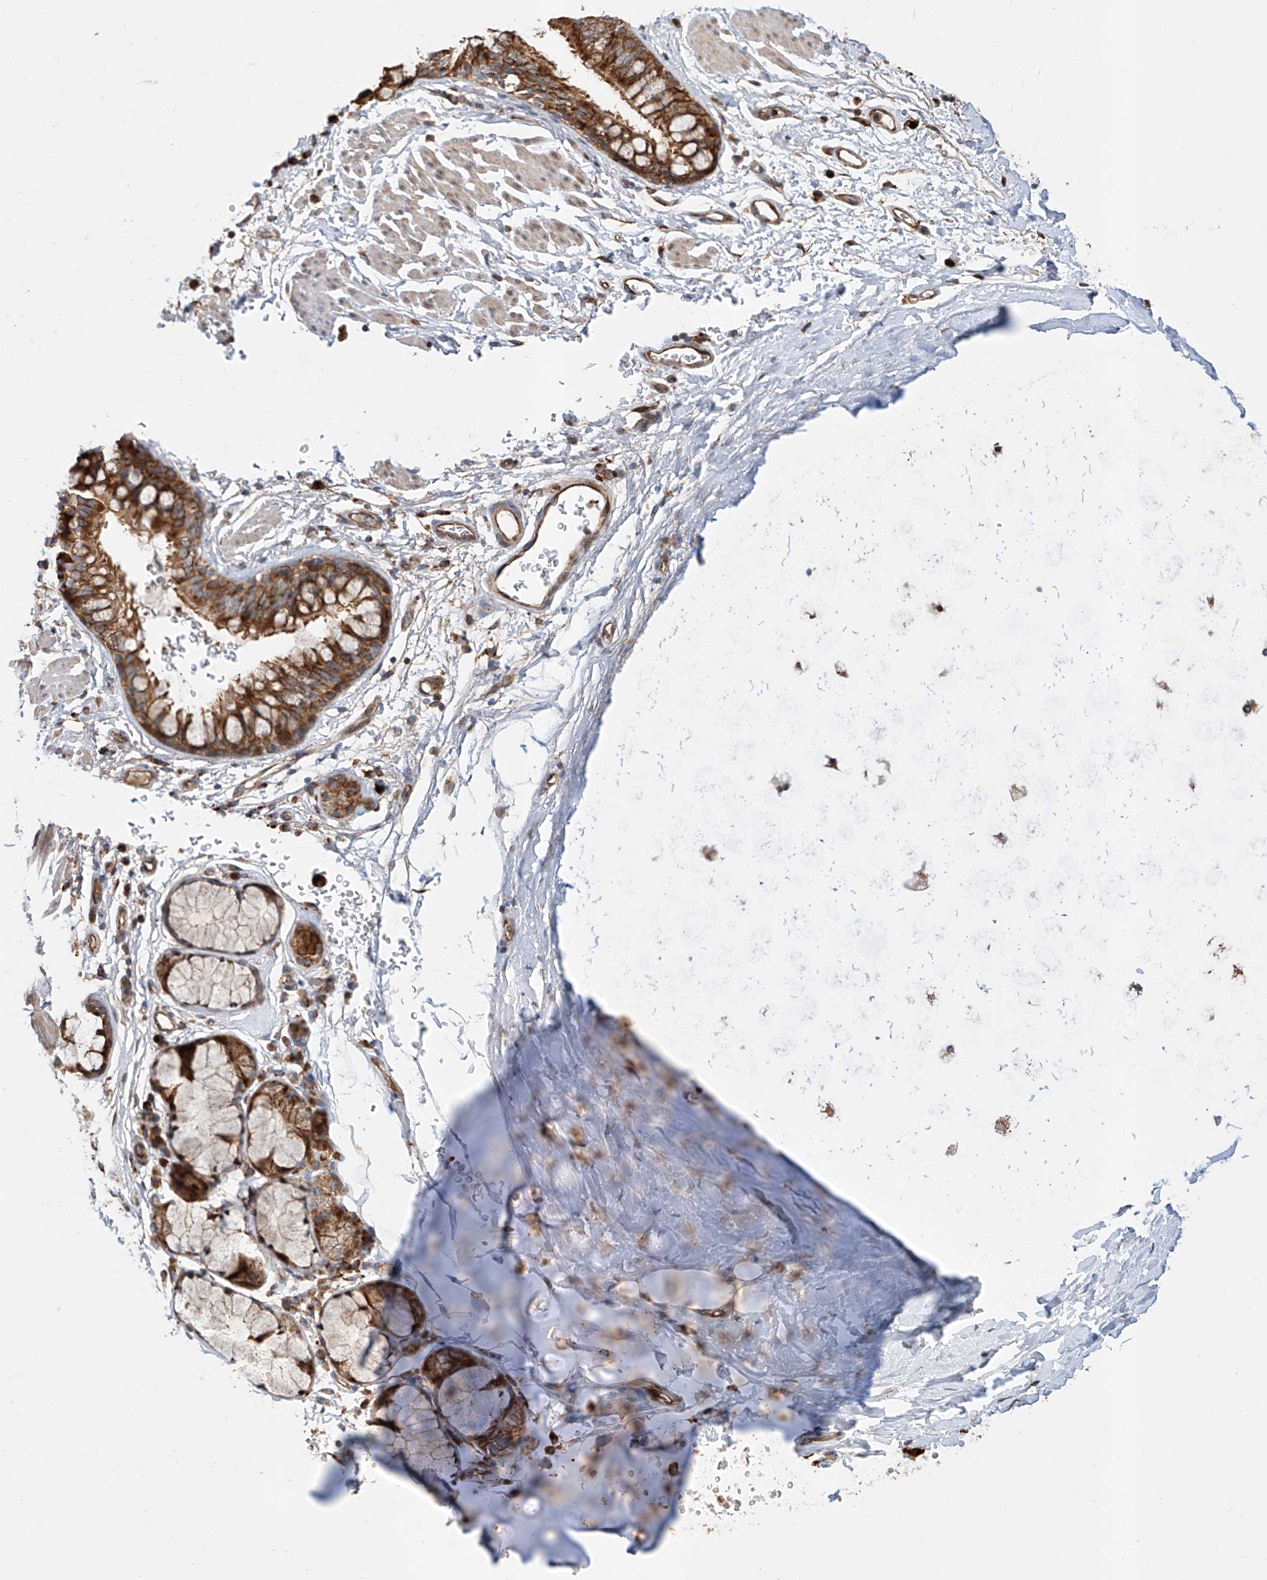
{"staining": {"intensity": "strong", "quantity": ">75%", "location": "cytoplasmic/membranous"}, "tissue": "bronchus", "cell_type": "Respiratory epithelial cells", "image_type": "normal", "snomed": [{"axis": "morphology", "description": "Normal tissue, NOS"}, {"axis": "topography", "description": "Cartilage tissue"}, {"axis": "topography", "description": "Bronchus"}], "caption": "Benign bronchus was stained to show a protein in brown. There is high levels of strong cytoplasmic/membranous staining in approximately >75% of respiratory epithelial cells. The protein of interest is stained brown, and the nuclei are stained in blue (DAB (3,3'-diaminobenzidine) IHC with brightfield microscopy, high magnification).", "gene": "DIRAS3", "patient": {"sex": "female", "age": 36}}